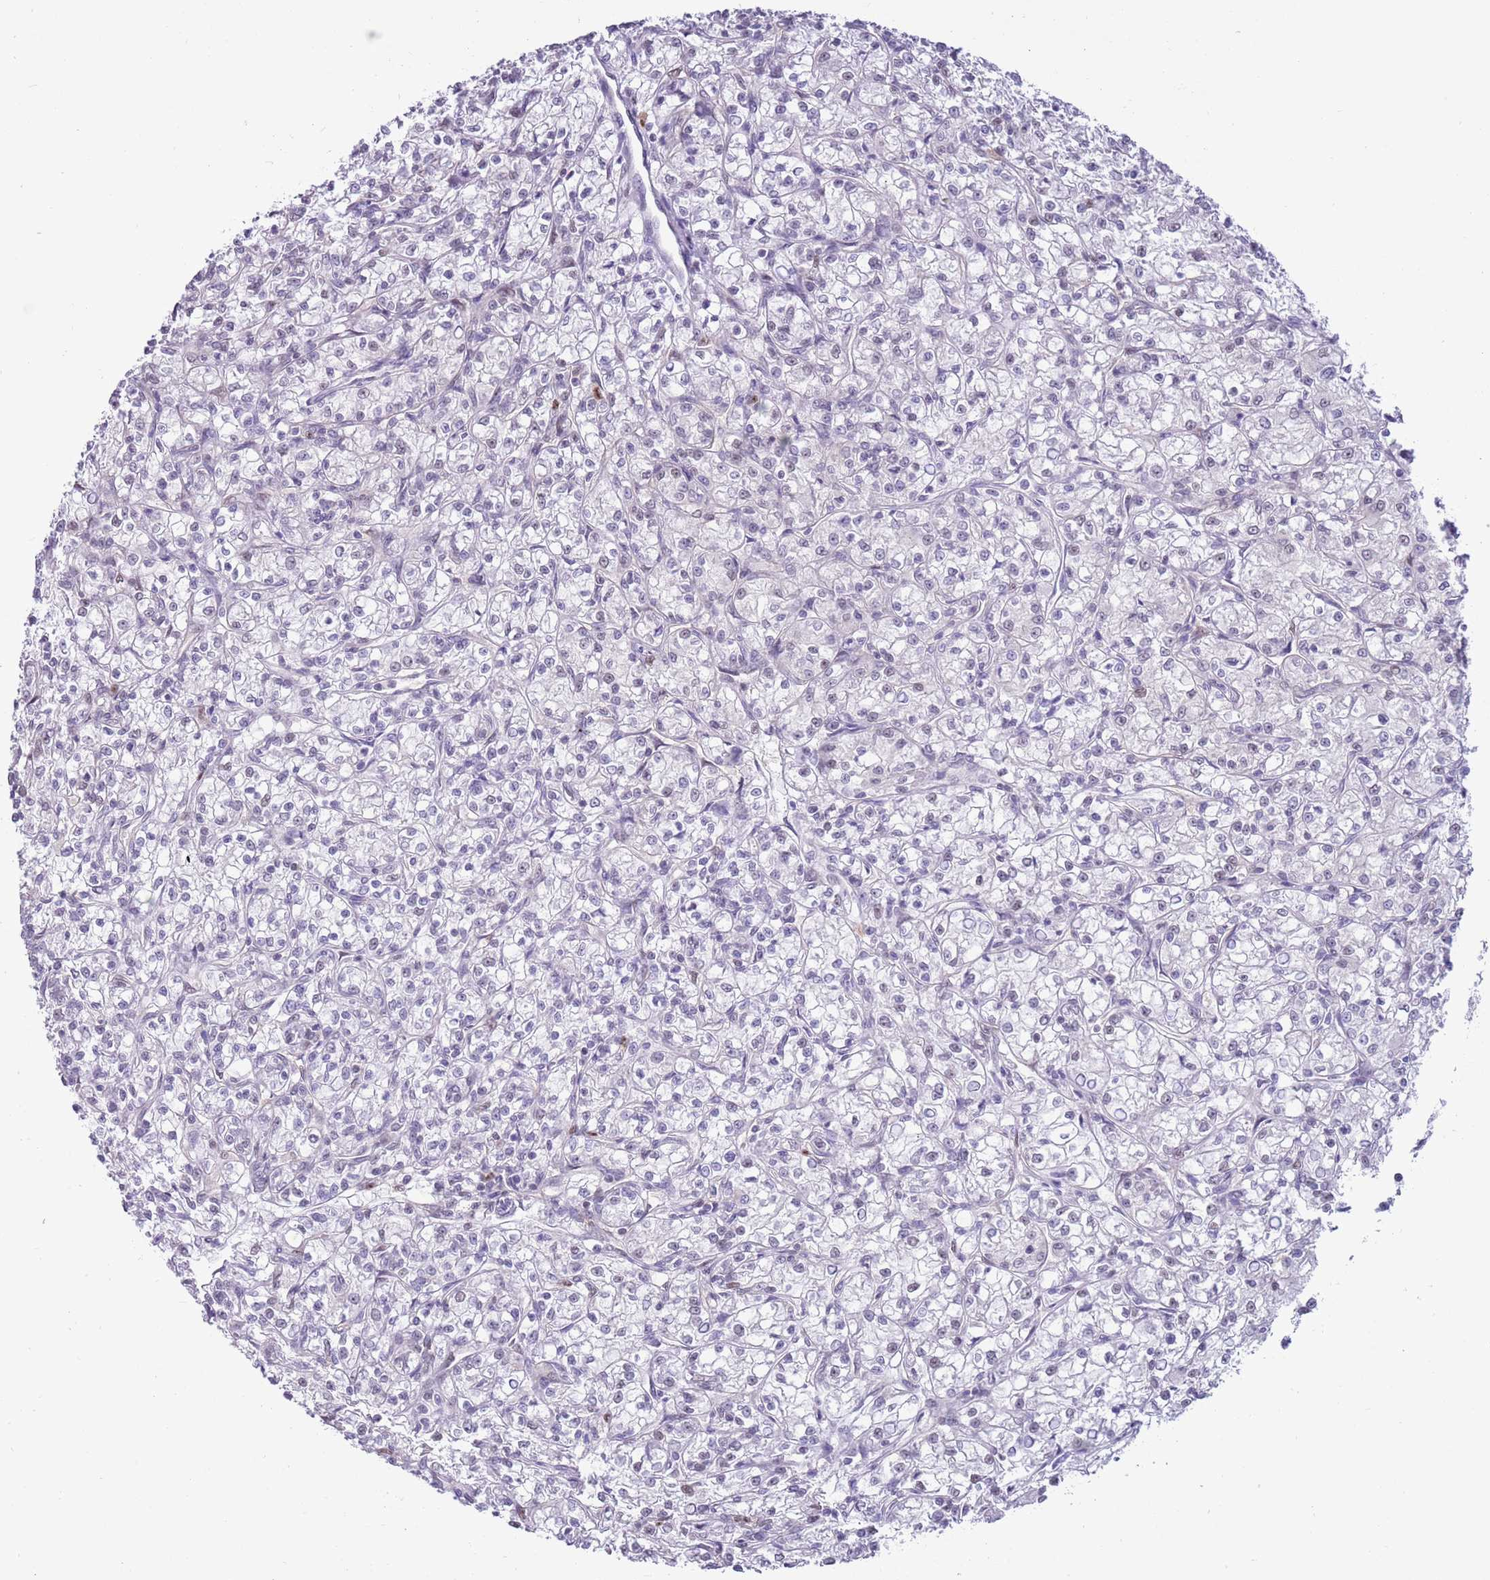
{"staining": {"intensity": "weak", "quantity": "<25%", "location": "nuclear"}, "tissue": "renal cancer", "cell_type": "Tumor cells", "image_type": "cancer", "snomed": [{"axis": "morphology", "description": "Adenocarcinoma, NOS"}, {"axis": "topography", "description": "Kidney"}], "caption": "This is a micrograph of IHC staining of renal adenocarcinoma, which shows no staining in tumor cells.", "gene": "DDI2", "patient": {"sex": "female", "age": 59}}